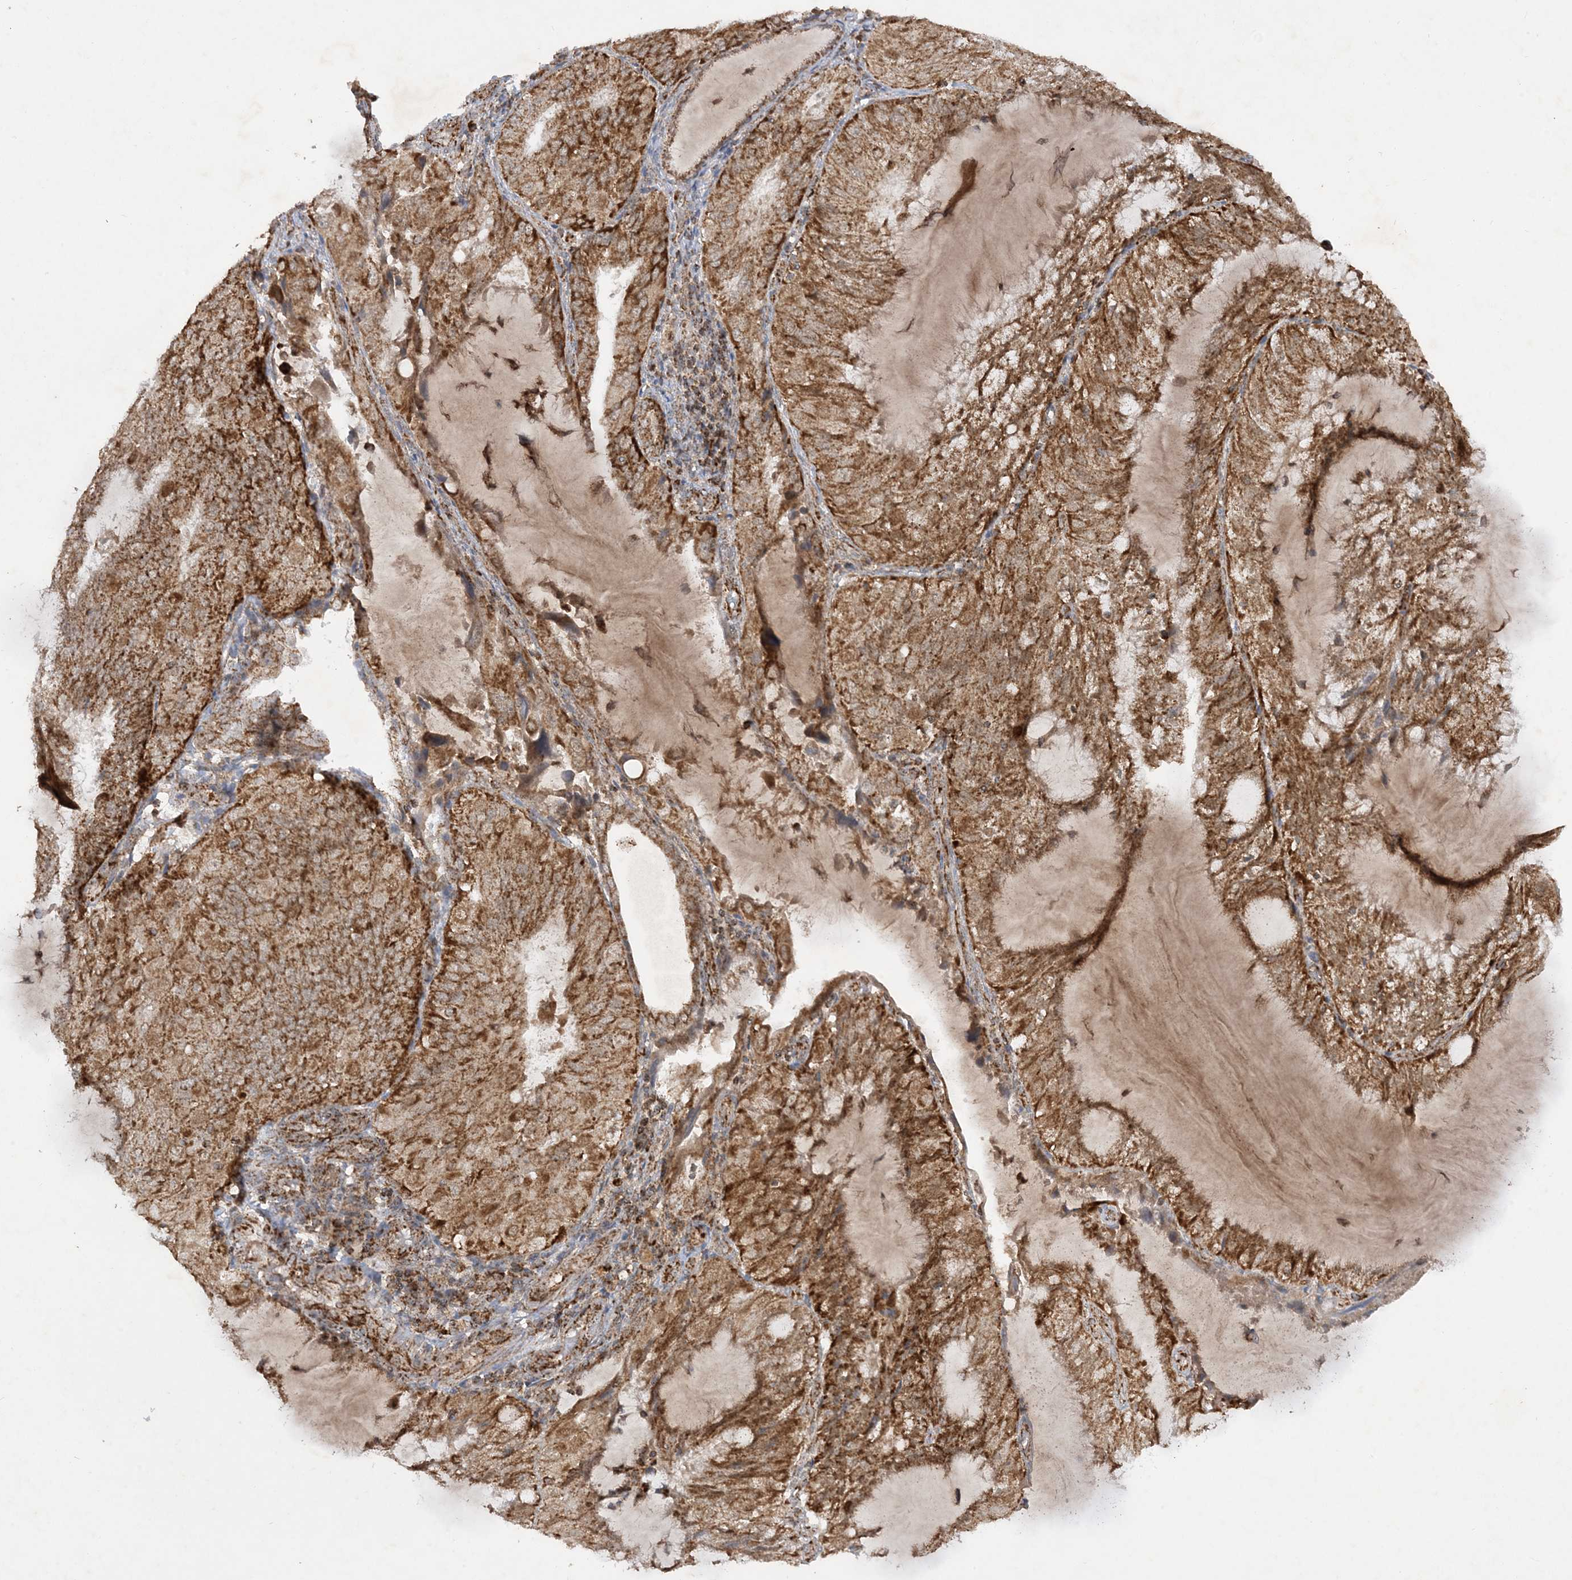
{"staining": {"intensity": "strong", "quantity": ">75%", "location": "cytoplasmic/membranous"}, "tissue": "endometrial cancer", "cell_type": "Tumor cells", "image_type": "cancer", "snomed": [{"axis": "morphology", "description": "Adenocarcinoma, NOS"}, {"axis": "topography", "description": "Endometrium"}], "caption": "DAB (3,3'-diaminobenzidine) immunohistochemical staining of endometrial cancer exhibits strong cytoplasmic/membranous protein staining in about >75% of tumor cells.", "gene": "NDUFAF3", "patient": {"sex": "female", "age": 81}}